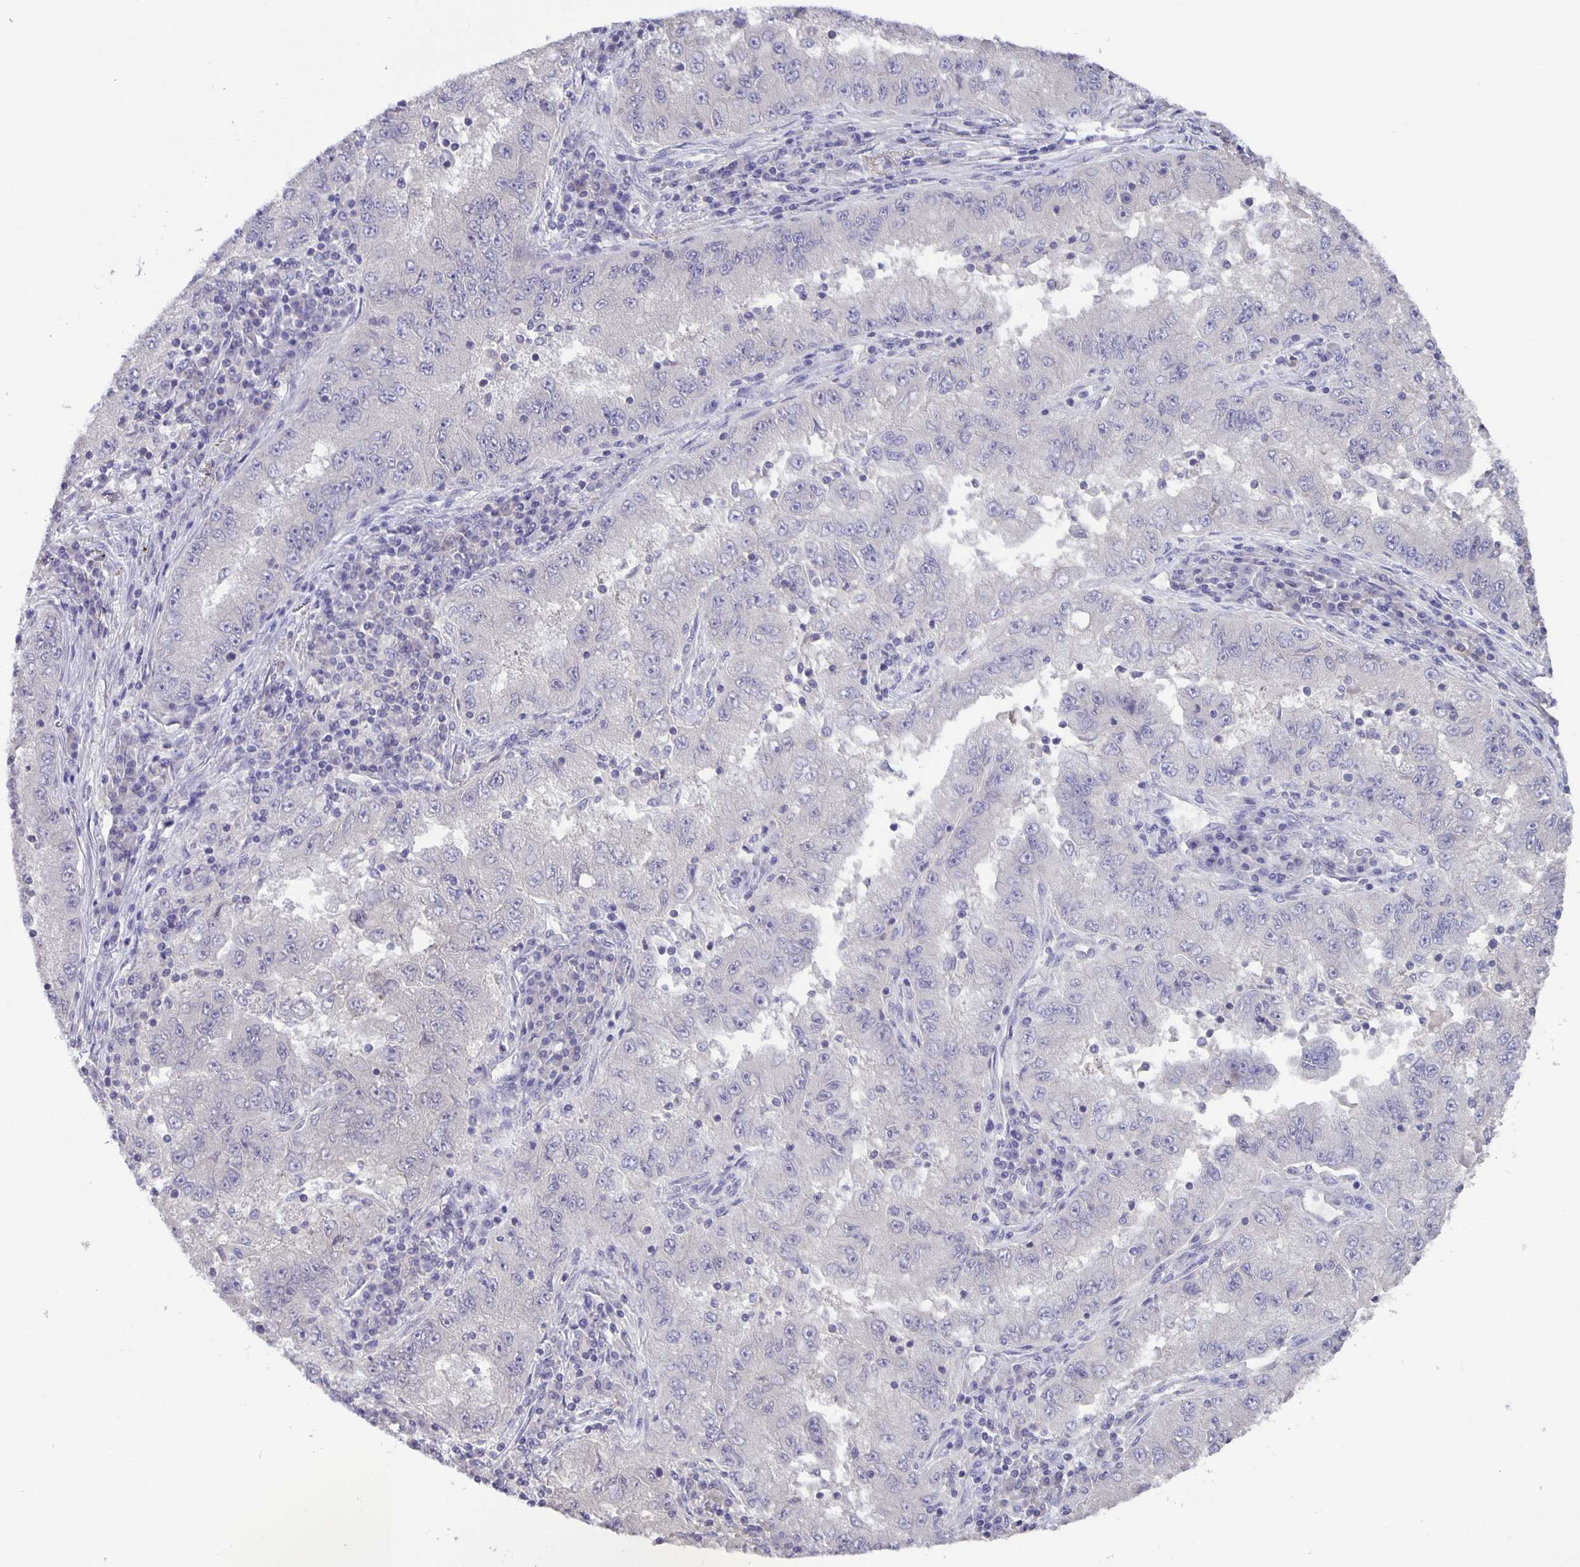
{"staining": {"intensity": "negative", "quantity": "none", "location": "none"}, "tissue": "lung cancer", "cell_type": "Tumor cells", "image_type": "cancer", "snomed": [{"axis": "morphology", "description": "Adenocarcinoma, NOS"}, {"axis": "morphology", "description": "Adenocarcinoma primary or metastatic"}, {"axis": "topography", "description": "Lung"}], "caption": "Human lung cancer (adenocarcinoma primary or metastatic) stained for a protein using immunohistochemistry (IHC) exhibits no positivity in tumor cells.", "gene": "PTPN3", "patient": {"sex": "male", "age": 74}}